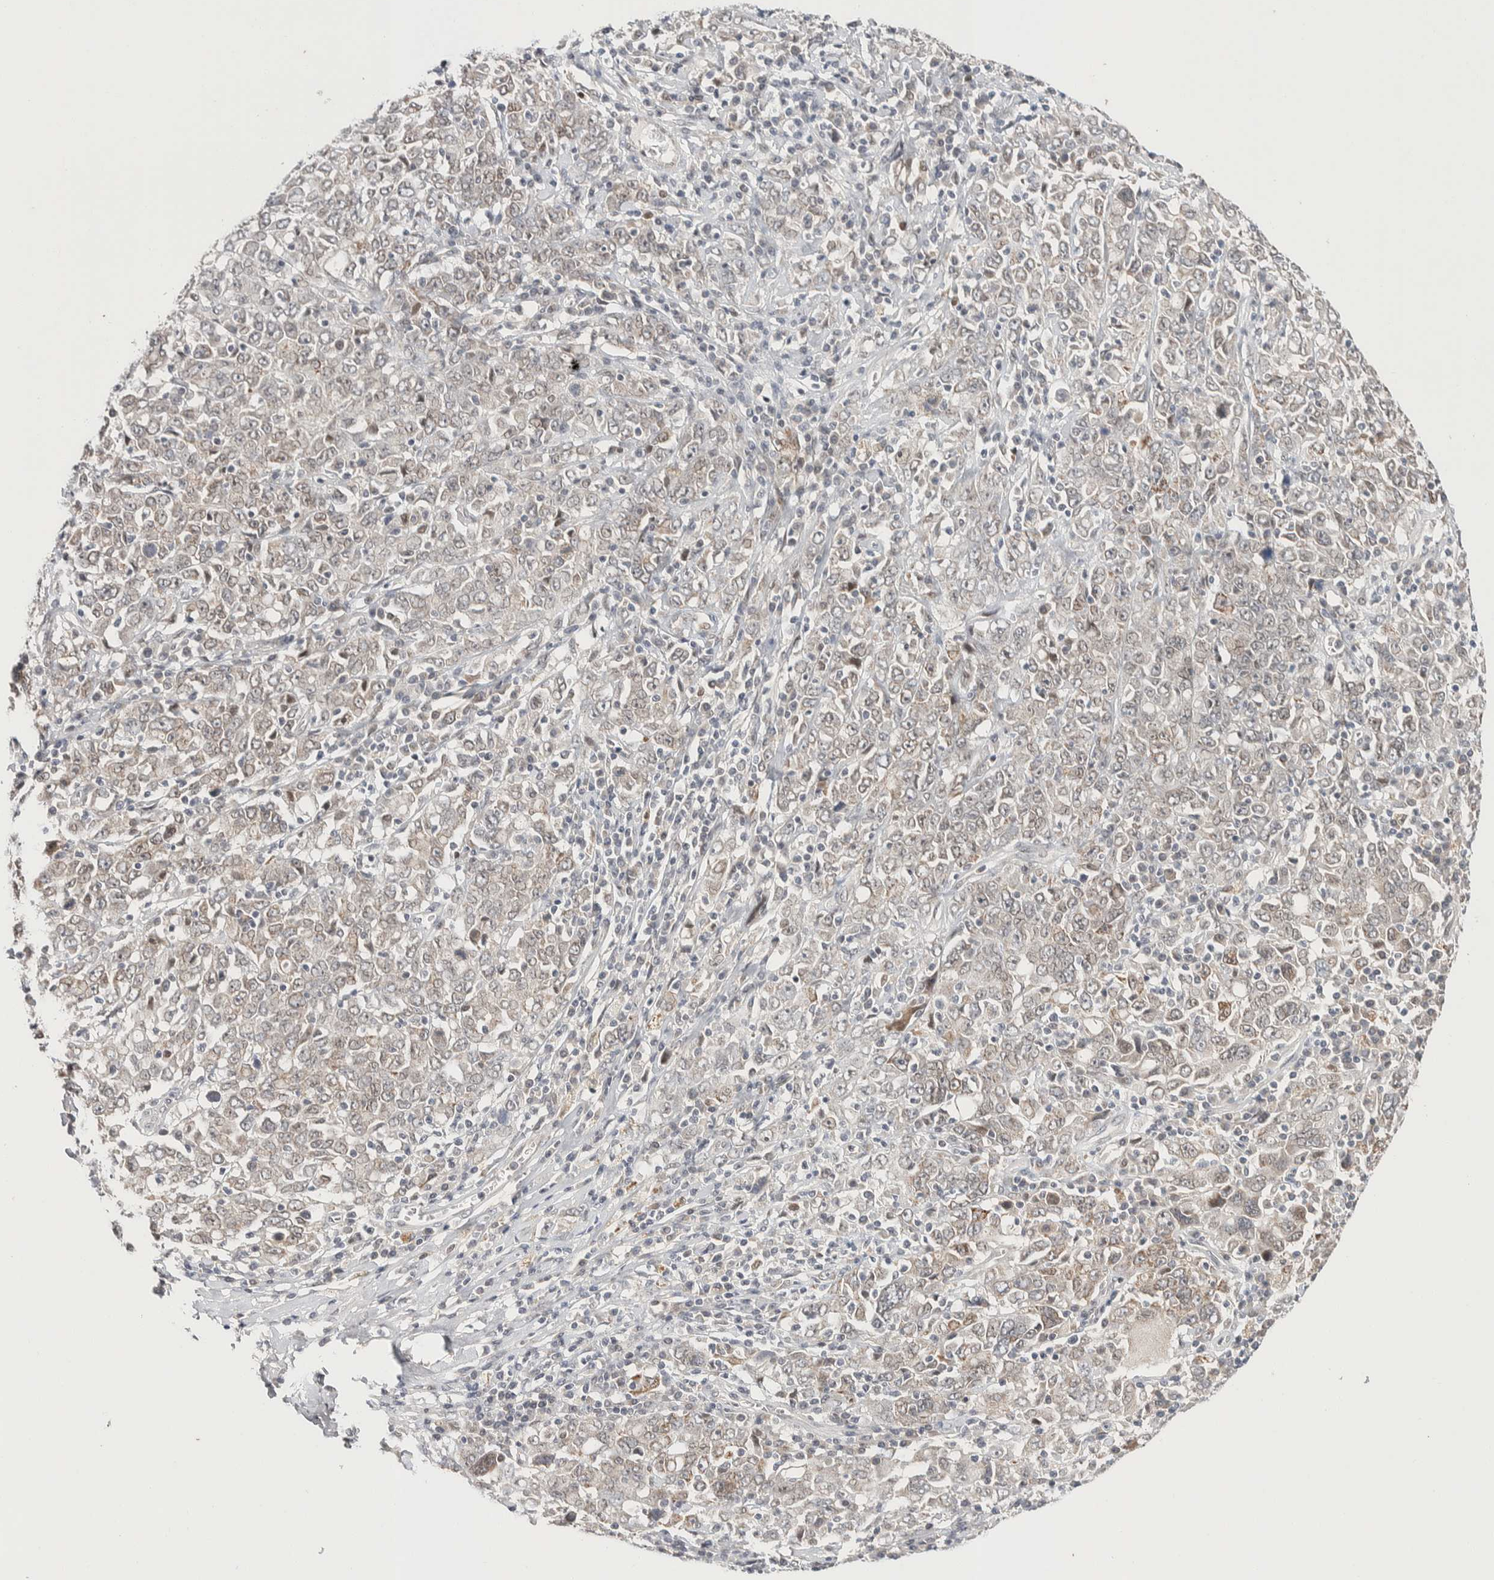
{"staining": {"intensity": "weak", "quantity": ">75%", "location": "cytoplasmic/membranous,nuclear"}, "tissue": "ovarian cancer", "cell_type": "Tumor cells", "image_type": "cancer", "snomed": [{"axis": "morphology", "description": "Carcinoma, endometroid"}, {"axis": "topography", "description": "Ovary"}], "caption": "Ovarian endometroid carcinoma stained with a brown dye displays weak cytoplasmic/membranous and nuclear positive positivity in approximately >75% of tumor cells.", "gene": "CRAT", "patient": {"sex": "female", "age": 62}}